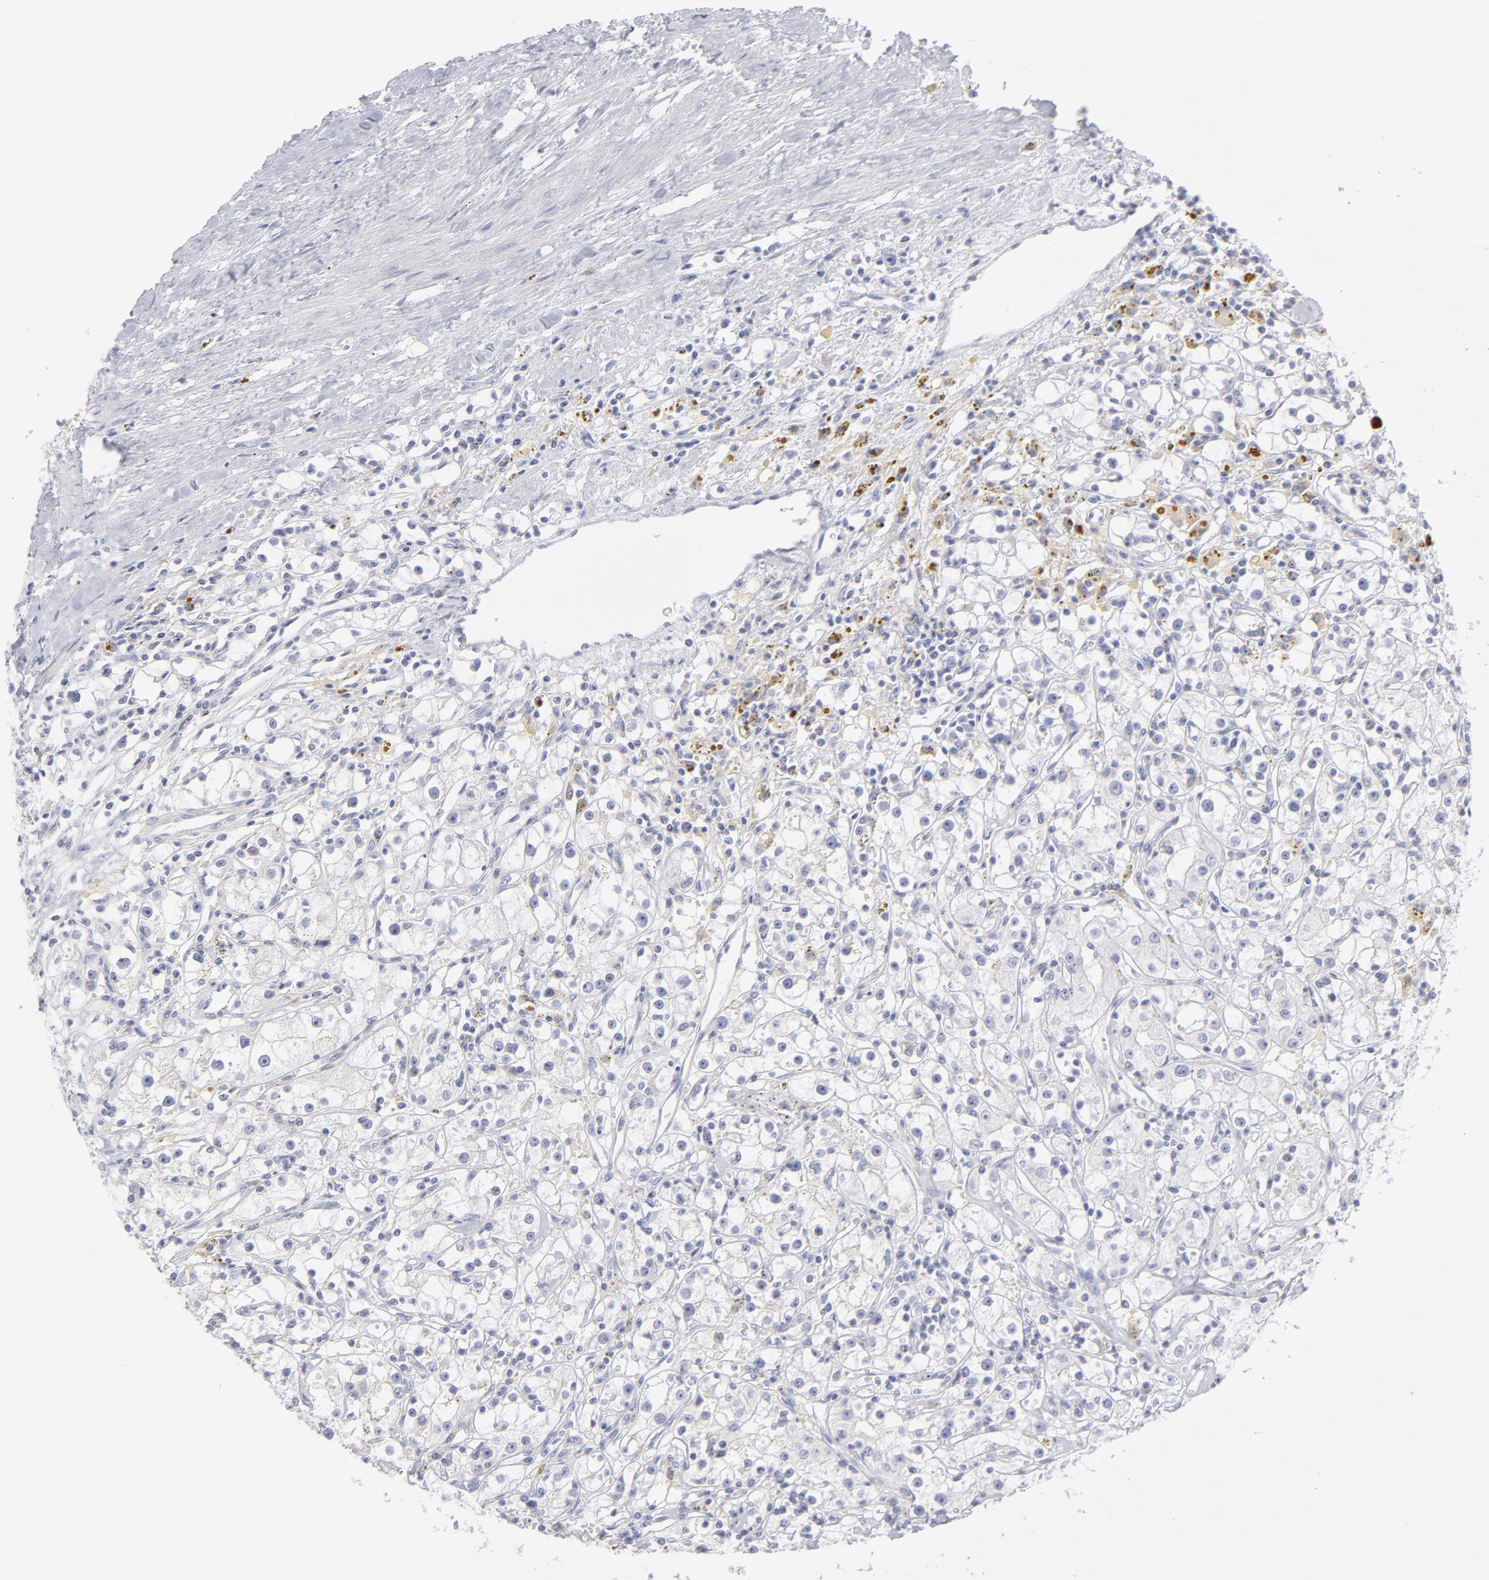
{"staining": {"intensity": "negative", "quantity": "none", "location": "none"}, "tissue": "renal cancer", "cell_type": "Tumor cells", "image_type": "cancer", "snomed": [{"axis": "morphology", "description": "Adenocarcinoma, NOS"}, {"axis": "topography", "description": "Kidney"}], "caption": "A histopathology image of human adenocarcinoma (renal) is negative for staining in tumor cells.", "gene": "MTHFD2", "patient": {"sex": "male", "age": 56}}